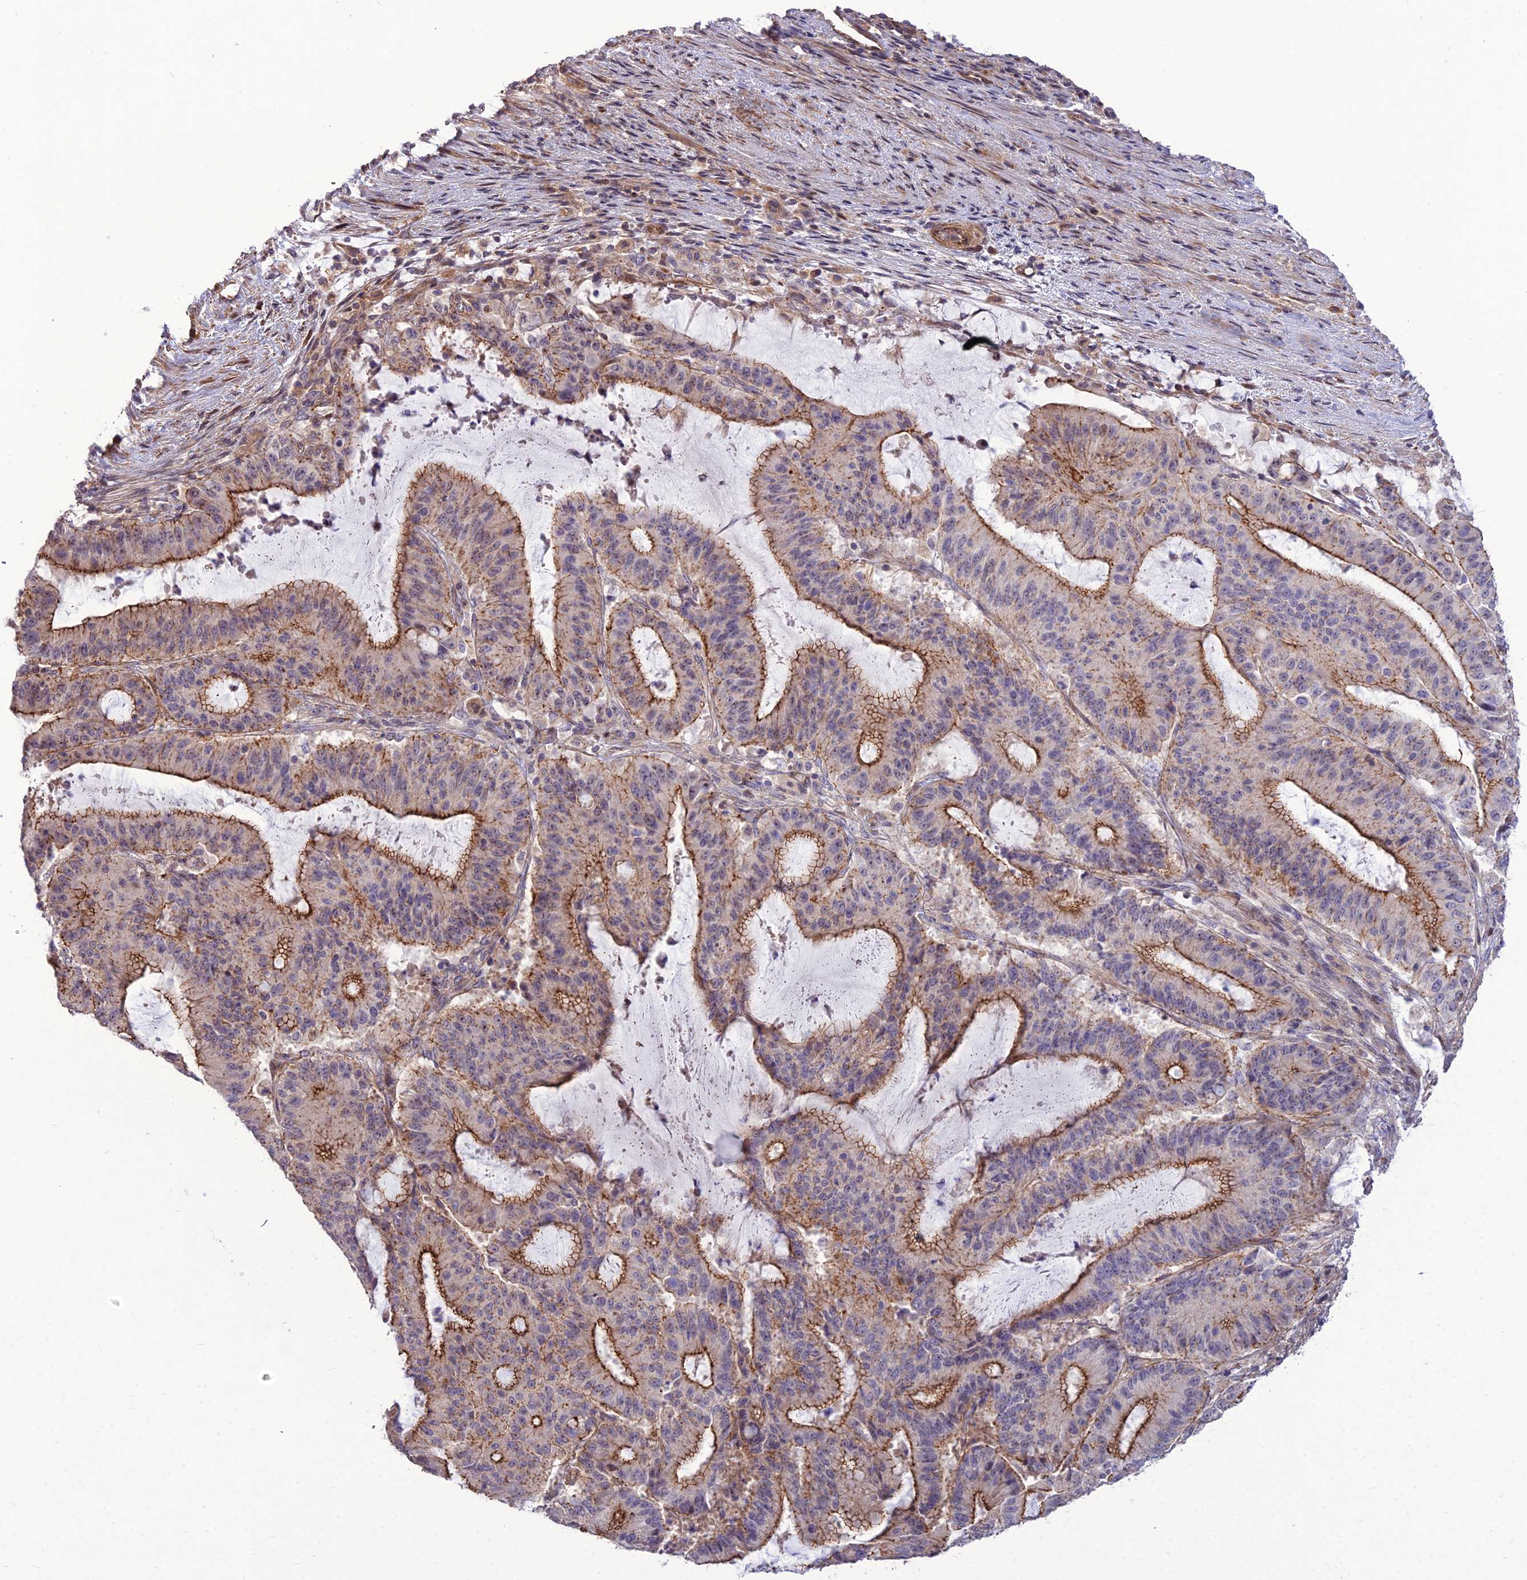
{"staining": {"intensity": "strong", "quantity": "25%-75%", "location": "cytoplasmic/membranous"}, "tissue": "liver cancer", "cell_type": "Tumor cells", "image_type": "cancer", "snomed": [{"axis": "morphology", "description": "Normal tissue, NOS"}, {"axis": "morphology", "description": "Cholangiocarcinoma"}, {"axis": "topography", "description": "Liver"}, {"axis": "topography", "description": "Peripheral nerve tissue"}], "caption": "Protein expression analysis of liver cholangiocarcinoma demonstrates strong cytoplasmic/membranous staining in about 25%-75% of tumor cells. The staining is performed using DAB (3,3'-diaminobenzidine) brown chromogen to label protein expression. The nuclei are counter-stained blue using hematoxylin.", "gene": "TSPYL2", "patient": {"sex": "female", "age": 73}}